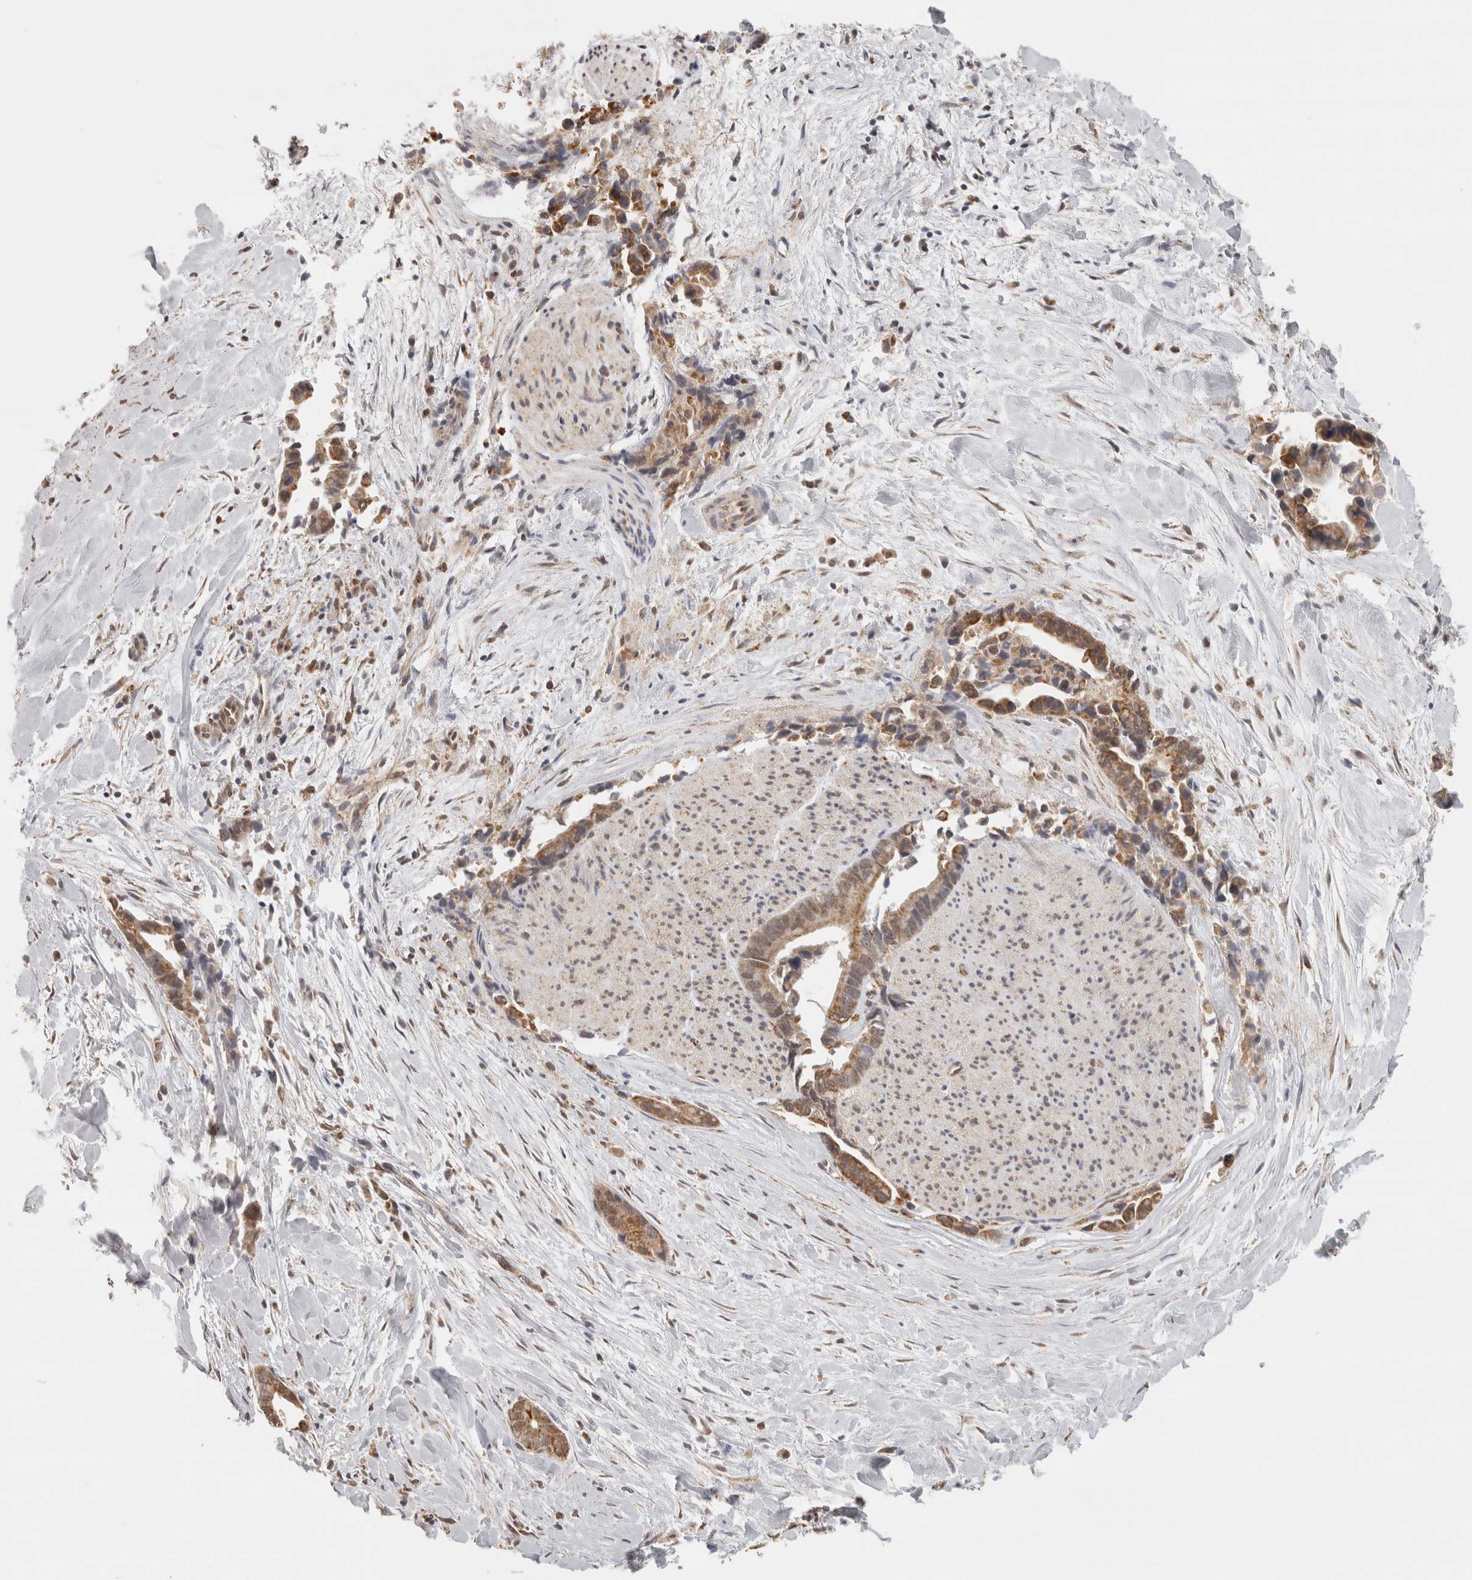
{"staining": {"intensity": "moderate", "quantity": ">75%", "location": "cytoplasmic/membranous"}, "tissue": "liver cancer", "cell_type": "Tumor cells", "image_type": "cancer", "snomed": [{"axis": "morphology", "description": "Cholangiocarcinoma"}, {"axis": "topography", "description": "Liver"}], "caption": "Protein expression analysis of human cholangiocarcinoma (liver) reveals moderate cytoplasmic/membranous expression in approximately >75% of tumor cells.", "gene": "BNIP3L", "patient": {"sex": "female", "age": 55}}